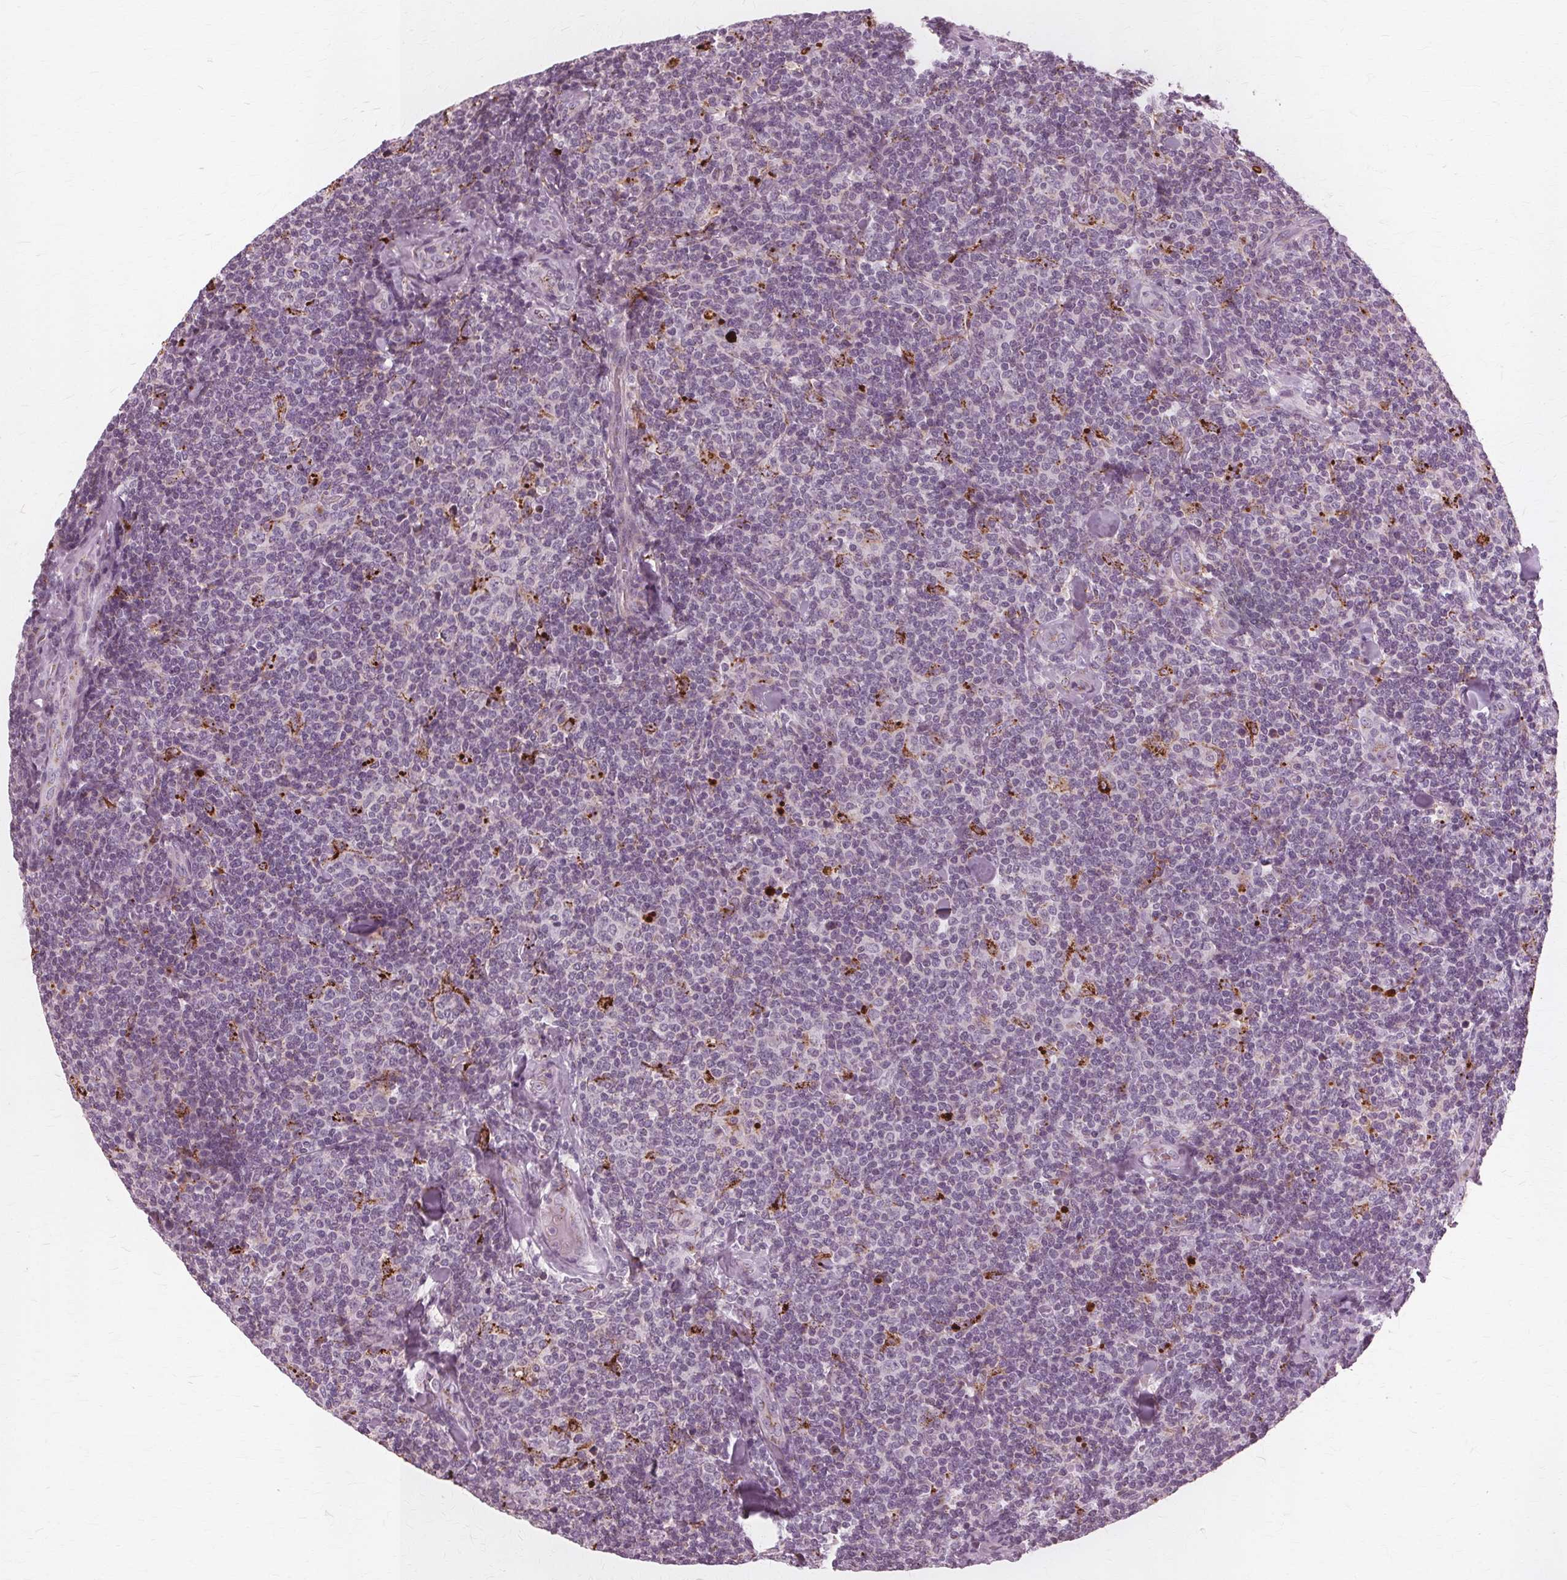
{"staining": {"intensity": "negative", "quantity": "none", "location": "none"}, "tissue": "lymphoma", "cell_type": "Tumor cells", "image_type": "cancer", "snomed": [{"axis": "morphology", "description": "Malignant lymphoma, non-Hodgkin's type, Low grade"}, {"axis": "topography", "description": "Lymph node"}], "caption": "Immunohistochemistry of low-grade malignant lymphoma, non-Hodgkin's type displays no expression in tumor cells.", "gene": "DNASE2", "patient": {"sex": "female", "age": 56}}